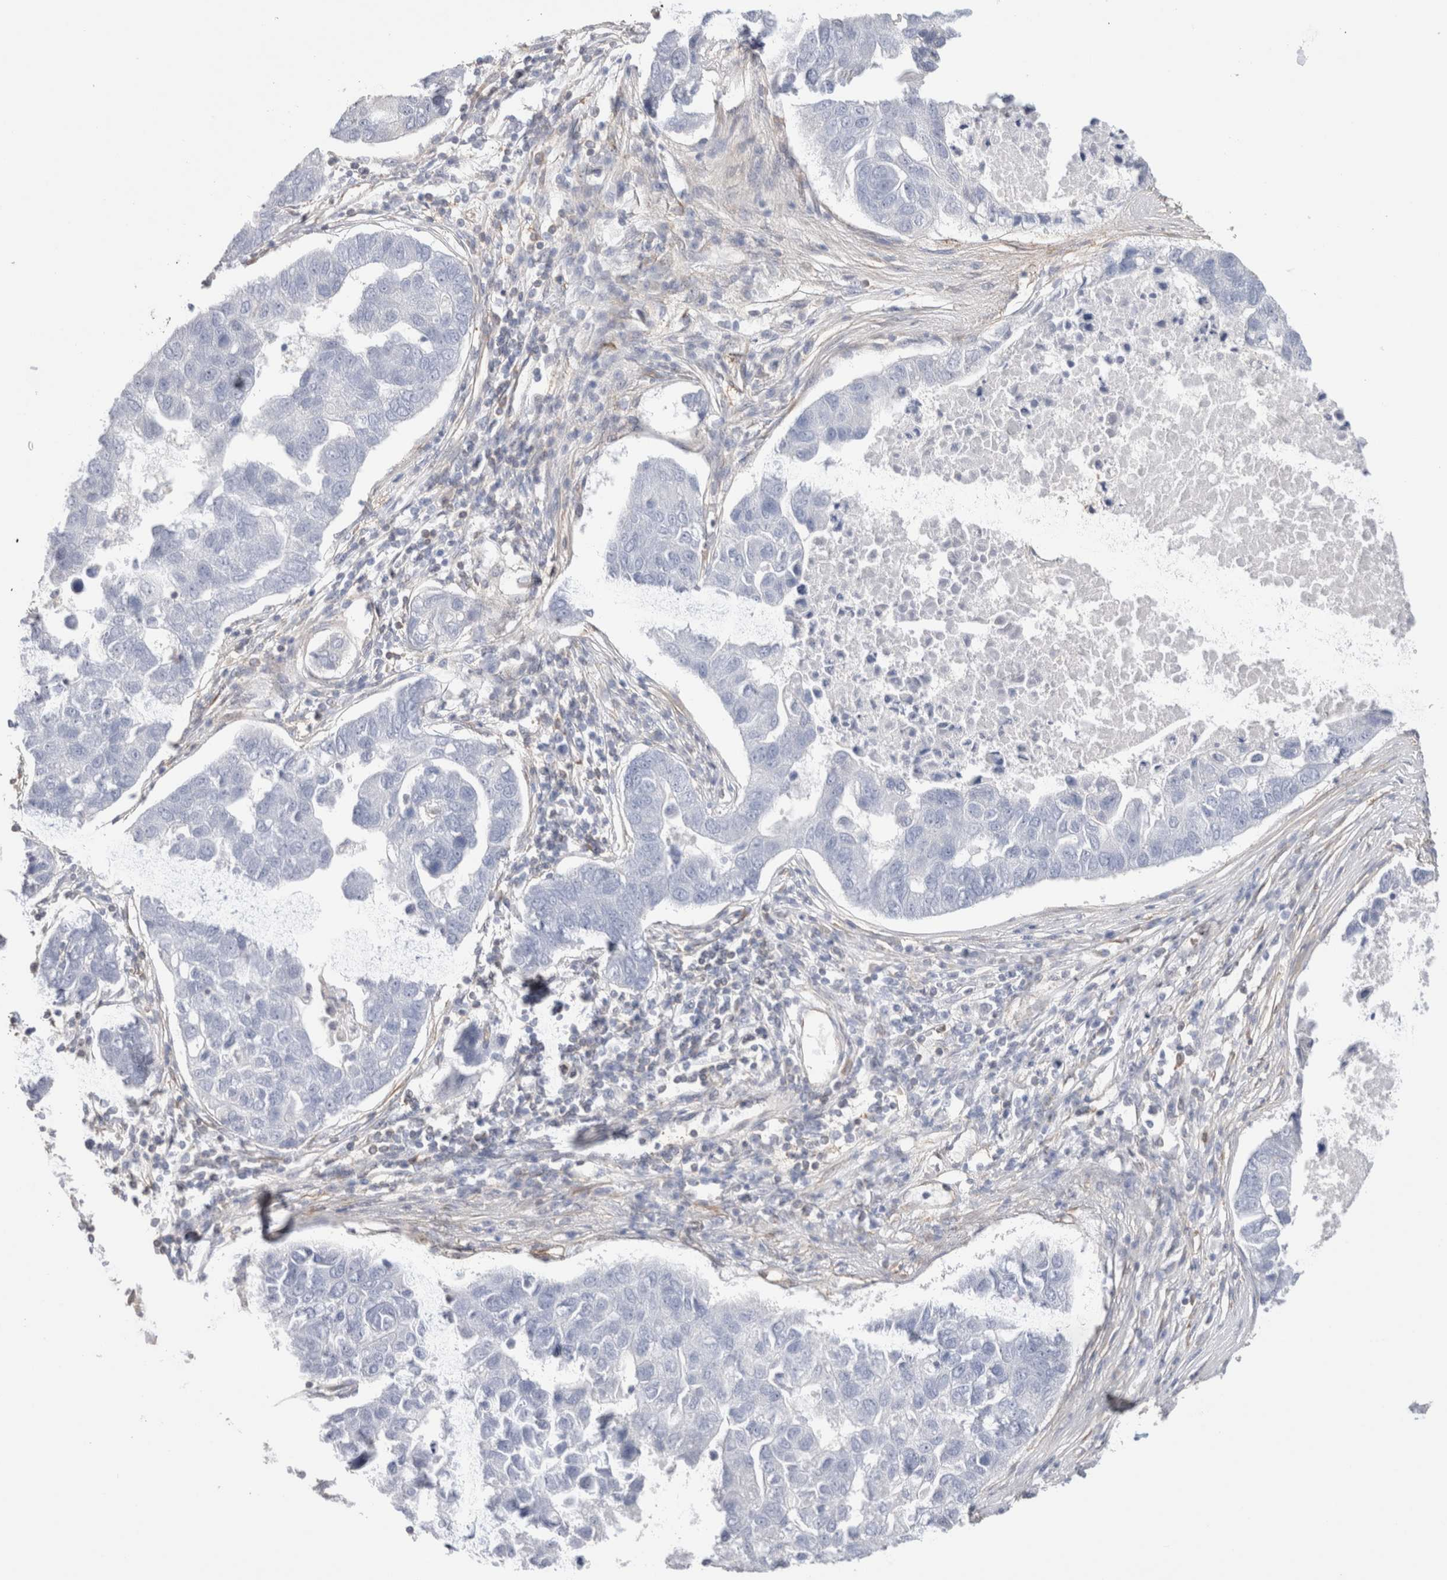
{"staining": {"intensity": "negative", "quantity": "none", "location": "none"}, "tissue": "pancreatic cancer", "cell_type": "Tumor cells", "image_type": "cancer", "snomed": [{"axis": "morphology", "description": "Adenocarcinoma, NOS"}, {"axis": "topography", "description": "Pancreas"}], "caption": "A histopathology image of human pancreatic adenocarcinoma is negative for staining in tumor cells.", "gene": "CAPN2", "patient": {"sex": "female", "age": 61}}